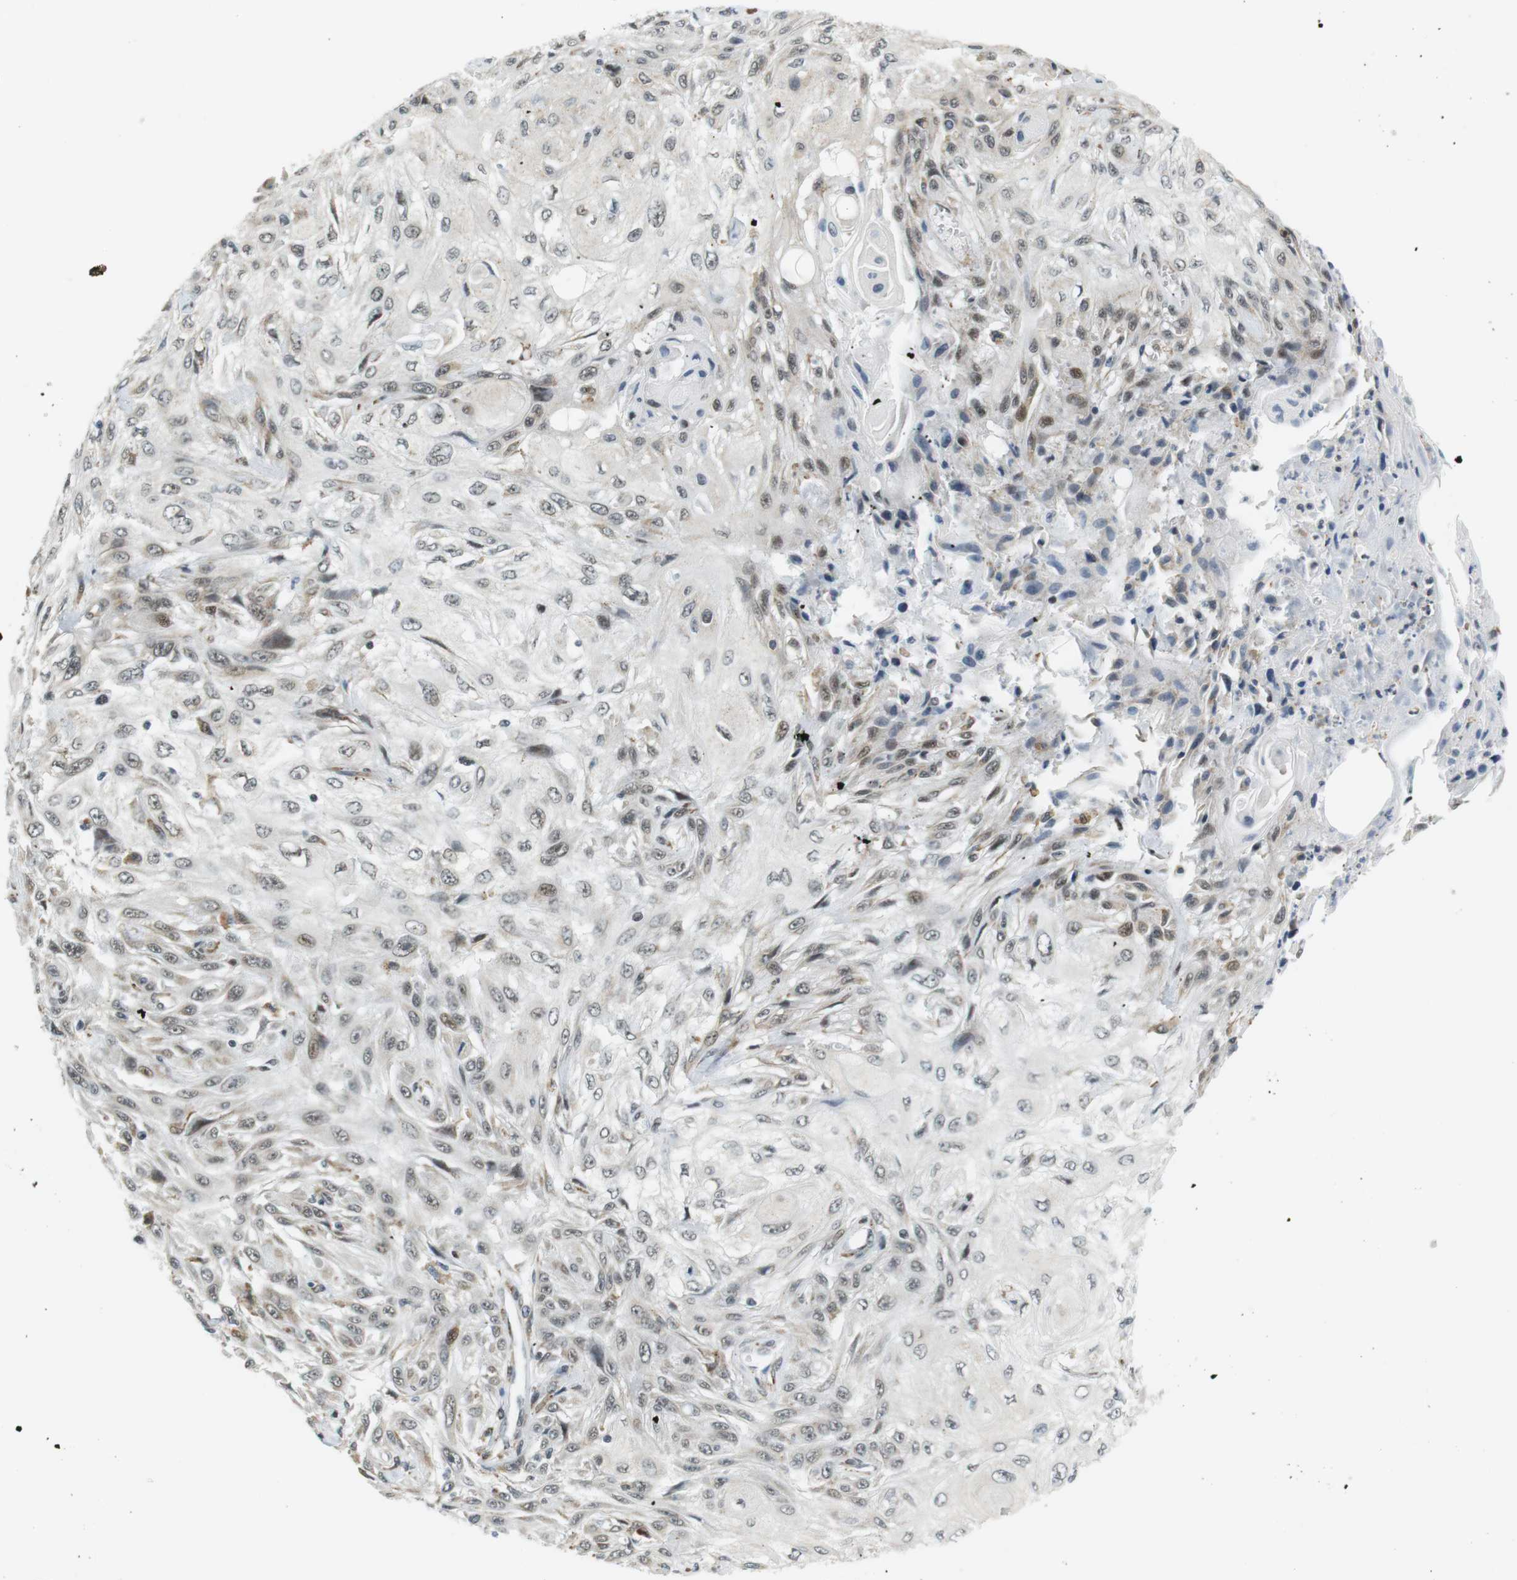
{"staining": {"intensity": "weak", "quantity": ">75%", "location": "nuclear"}, "tissue": "skin cancer", "cell_type": "Tumor cells", "image_type": "cancer", "snomed": [{"axis": "morphology", "description": "Squamous cell carcinoma, NOS"}, {"axis": "topography", "description": "Skin"}], "caption": "Human squamous cell carcinoma (skin) stained with a brown dye shows weak nuclear positive staining in approximately >75% of tumor cells.", "gene": "RNF38", "patient": {"sex": "male", "age": 75}}